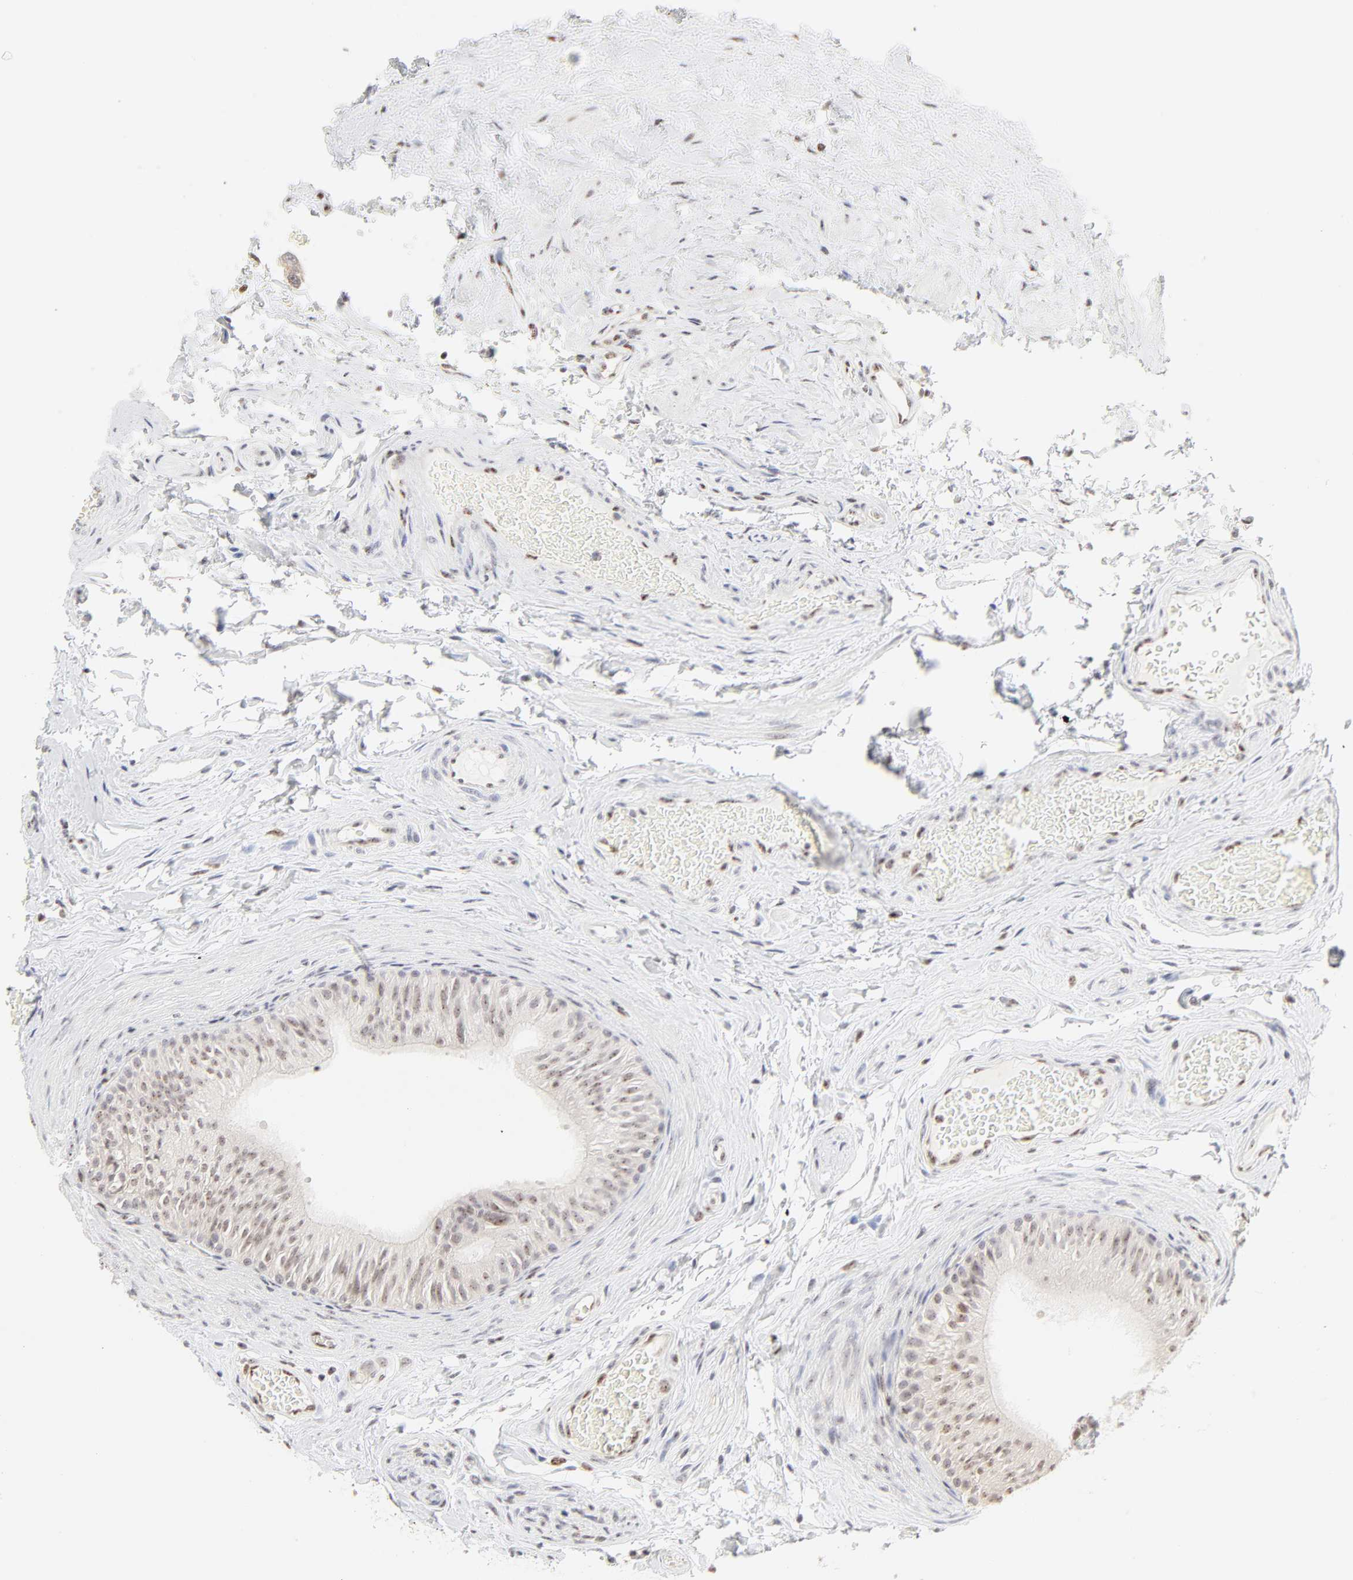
{"staining": {"intensity": "weak", "quantity": ">75%", "location": "nuclear"}, "tissue": "epididymis", "cell_type": "Glandular cells", "image_type": "normal", "snomed": [{"axis": "morphology", "description": "Normal tissue, NOS"}, {"axis": "topography", "description": "Testis"}, {"axis": "topography", "description": "Epididymis"}], "caption": "Unremarkable epididymis was stained to show a protein in brown. There is low levels of weak nuclear staining in about >75% of glandular cells. The staining is performed using DAB (3,3'-diaminobenzidine) brown chromogen to label protein expression. The nuclei are counter-stained blue using hematoxylin.", "gene": "NFIL3", "patient": {"sex": "male", "age": 36}}